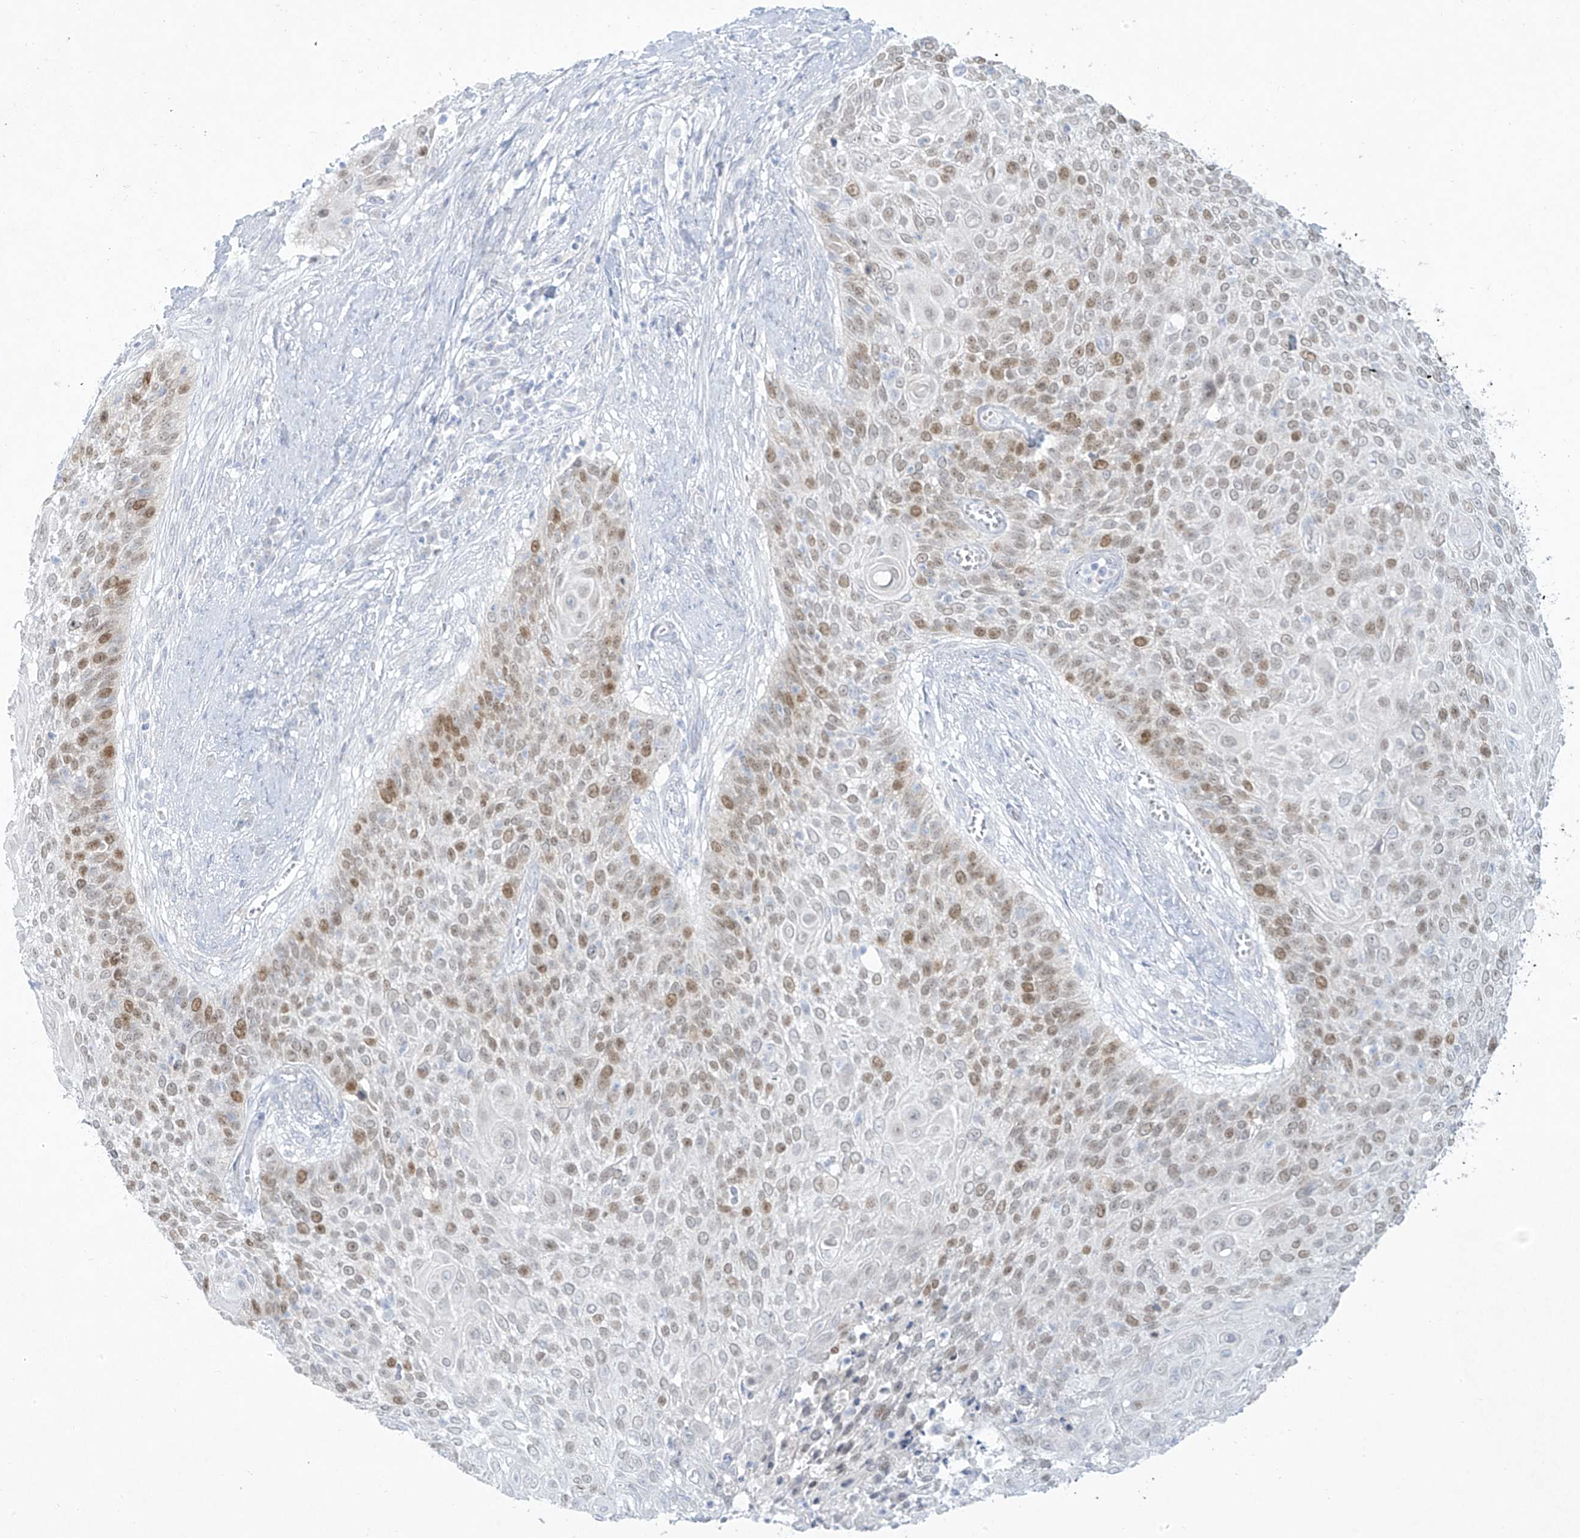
{"staining": {"intensity": "moderate", "quantity": "25%-75%", "location": "nuclear"}, "tissue": "cervical cancer", "cell_type": "Tumor cells", "image_type": "cancer", "snomed": [{"axis": "morphology", "description": "Squamous cell carcinoma, NOS"}, {"axis": "topography", "description": "Cervix"}], "caption": "Human cervical cancer (squamous cell carcinoma) stained for a protein (brown) displays moderate nuclear positive positivity in approximately 25%-75% of tumor cells.", "gene": "PAX6", "patient": {"sex": "female", "age": 39}}